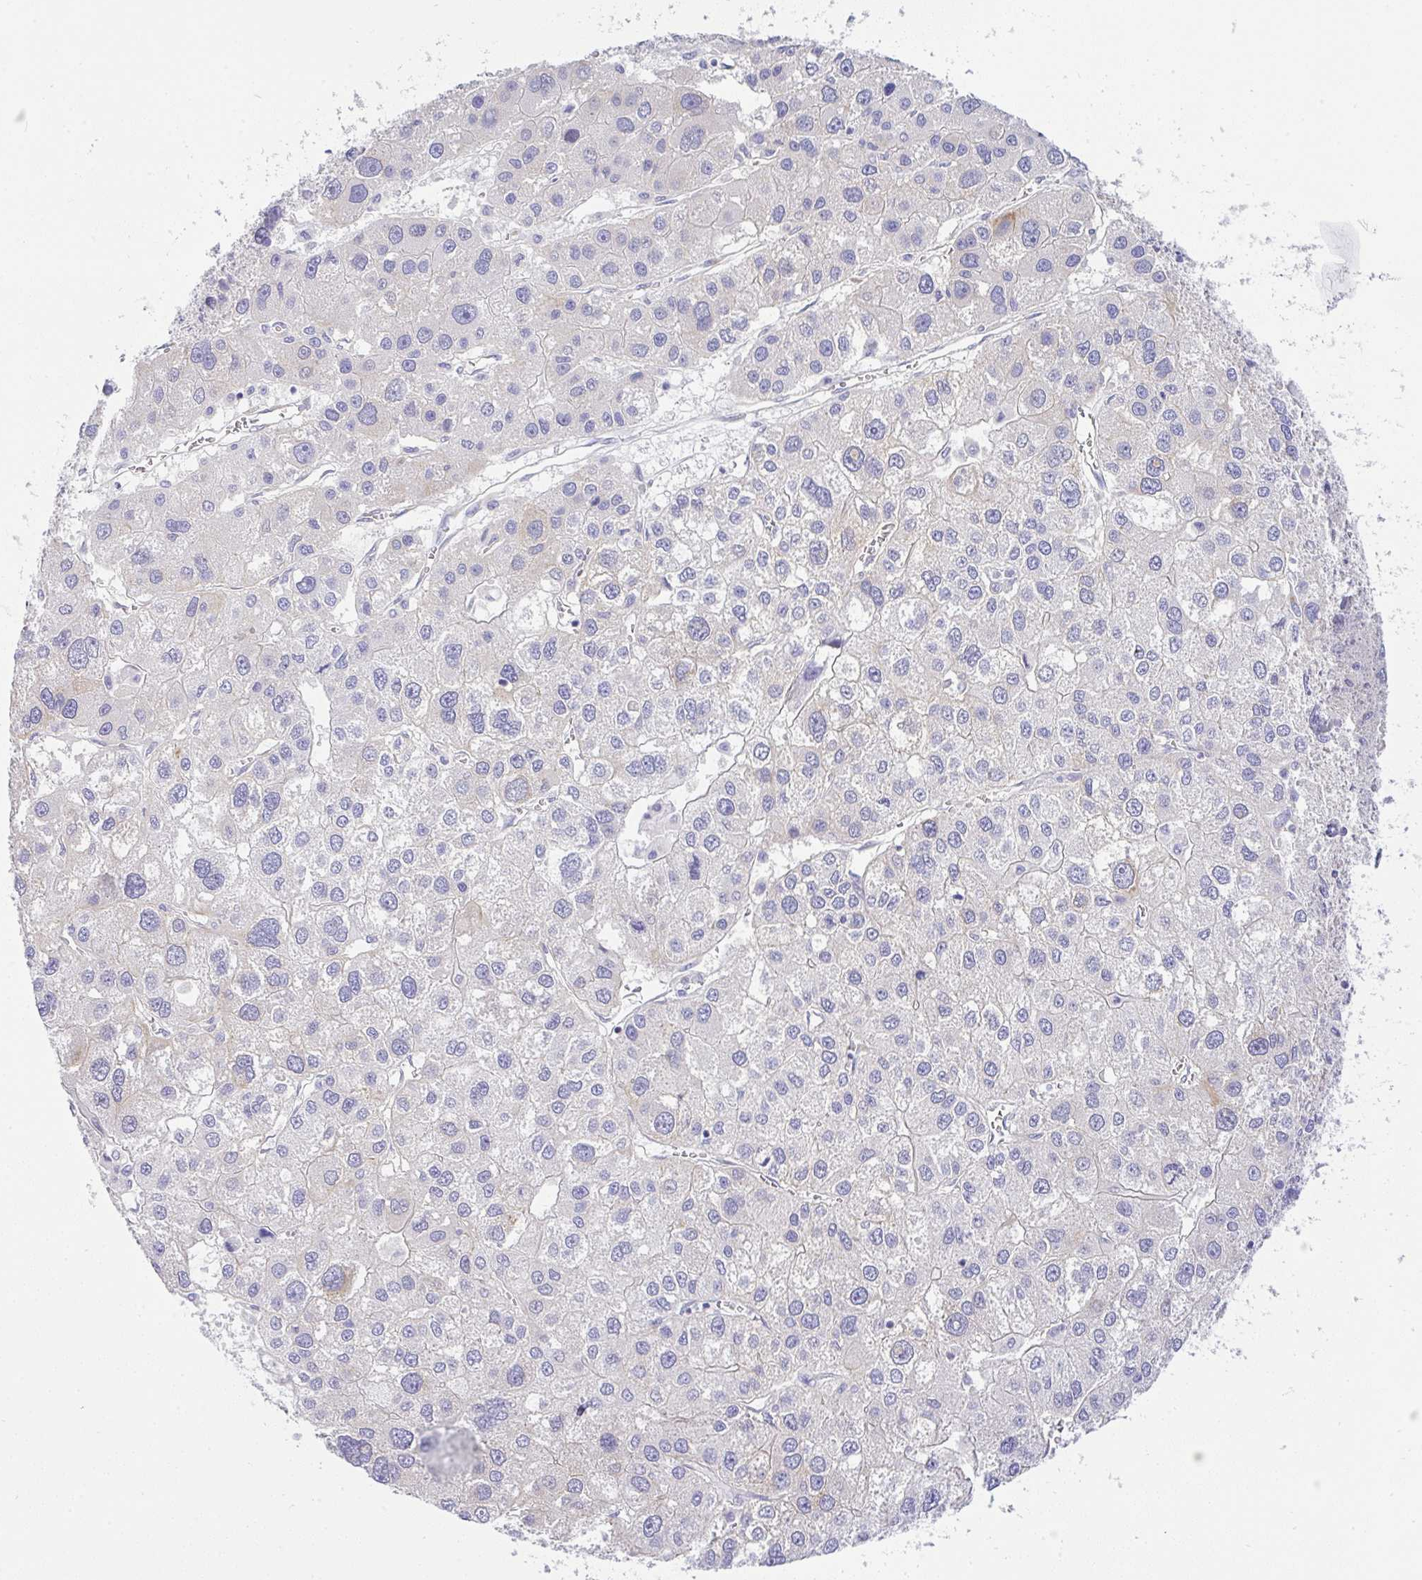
{"staining": {"intensity": "negative", "quantity": "none", "location": "none"}, "tissue": "liver cancer", "cell_type": "Tumor cells", "image_type": "cancer", "snomed": [{"axis": "morphology", "description": "Carcinoma, Hepatocellular, NOS"}, {"axis": "topography", "description": "Liver"}], "caption": "A high-resolution photomicrograph shows IHC staining of liver cancer, which exhibits no significant expression in tumor cells. The staining is performed using DAB (3,3'-diaminobenzidine) brown chromogen with nuclei counter-stained in using hematoxylin.", "gene": "FAM177A1", "patient": {"sex": "male", "age": 73}}